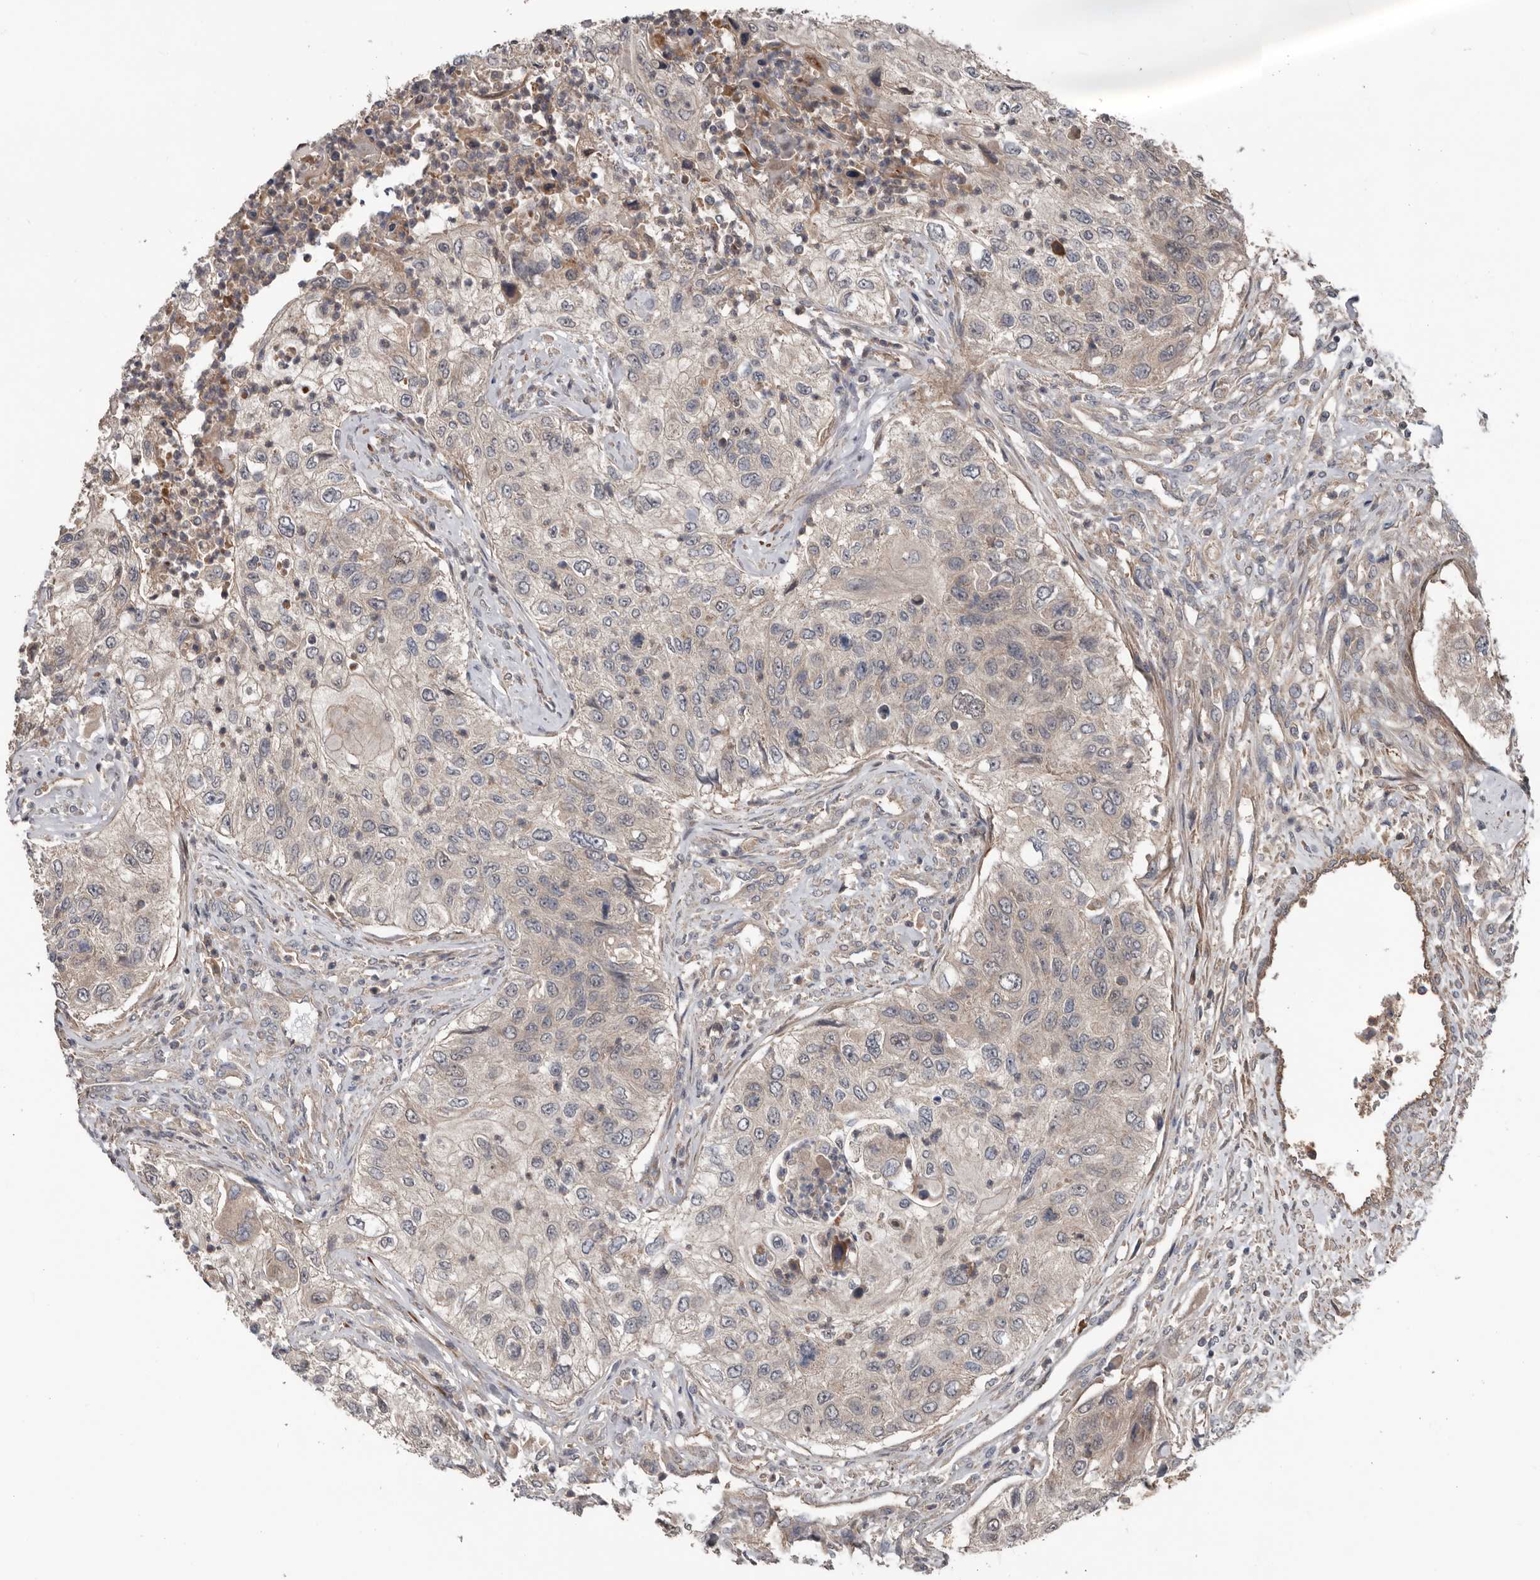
{"staining": {"intensity": "weak", "quantity": "25%-75%", "location": "cytoplasmic/membranous"}, "tissue": "urothelial cancer", "cell_type": "Tumor cells", "image_type": "cancer", "snomed": [{"axis": "morphology", "description": "Urothelial carcinoma, High grade"}, {"axis": "topography", "description": "Urinary bladder"}], "caption": "Human urothelial cancer stained with a protein marker reveals weak staining in tumor cells.", "gene": "DNAJB4", "patient": {"sex": "female", "age": 60}}